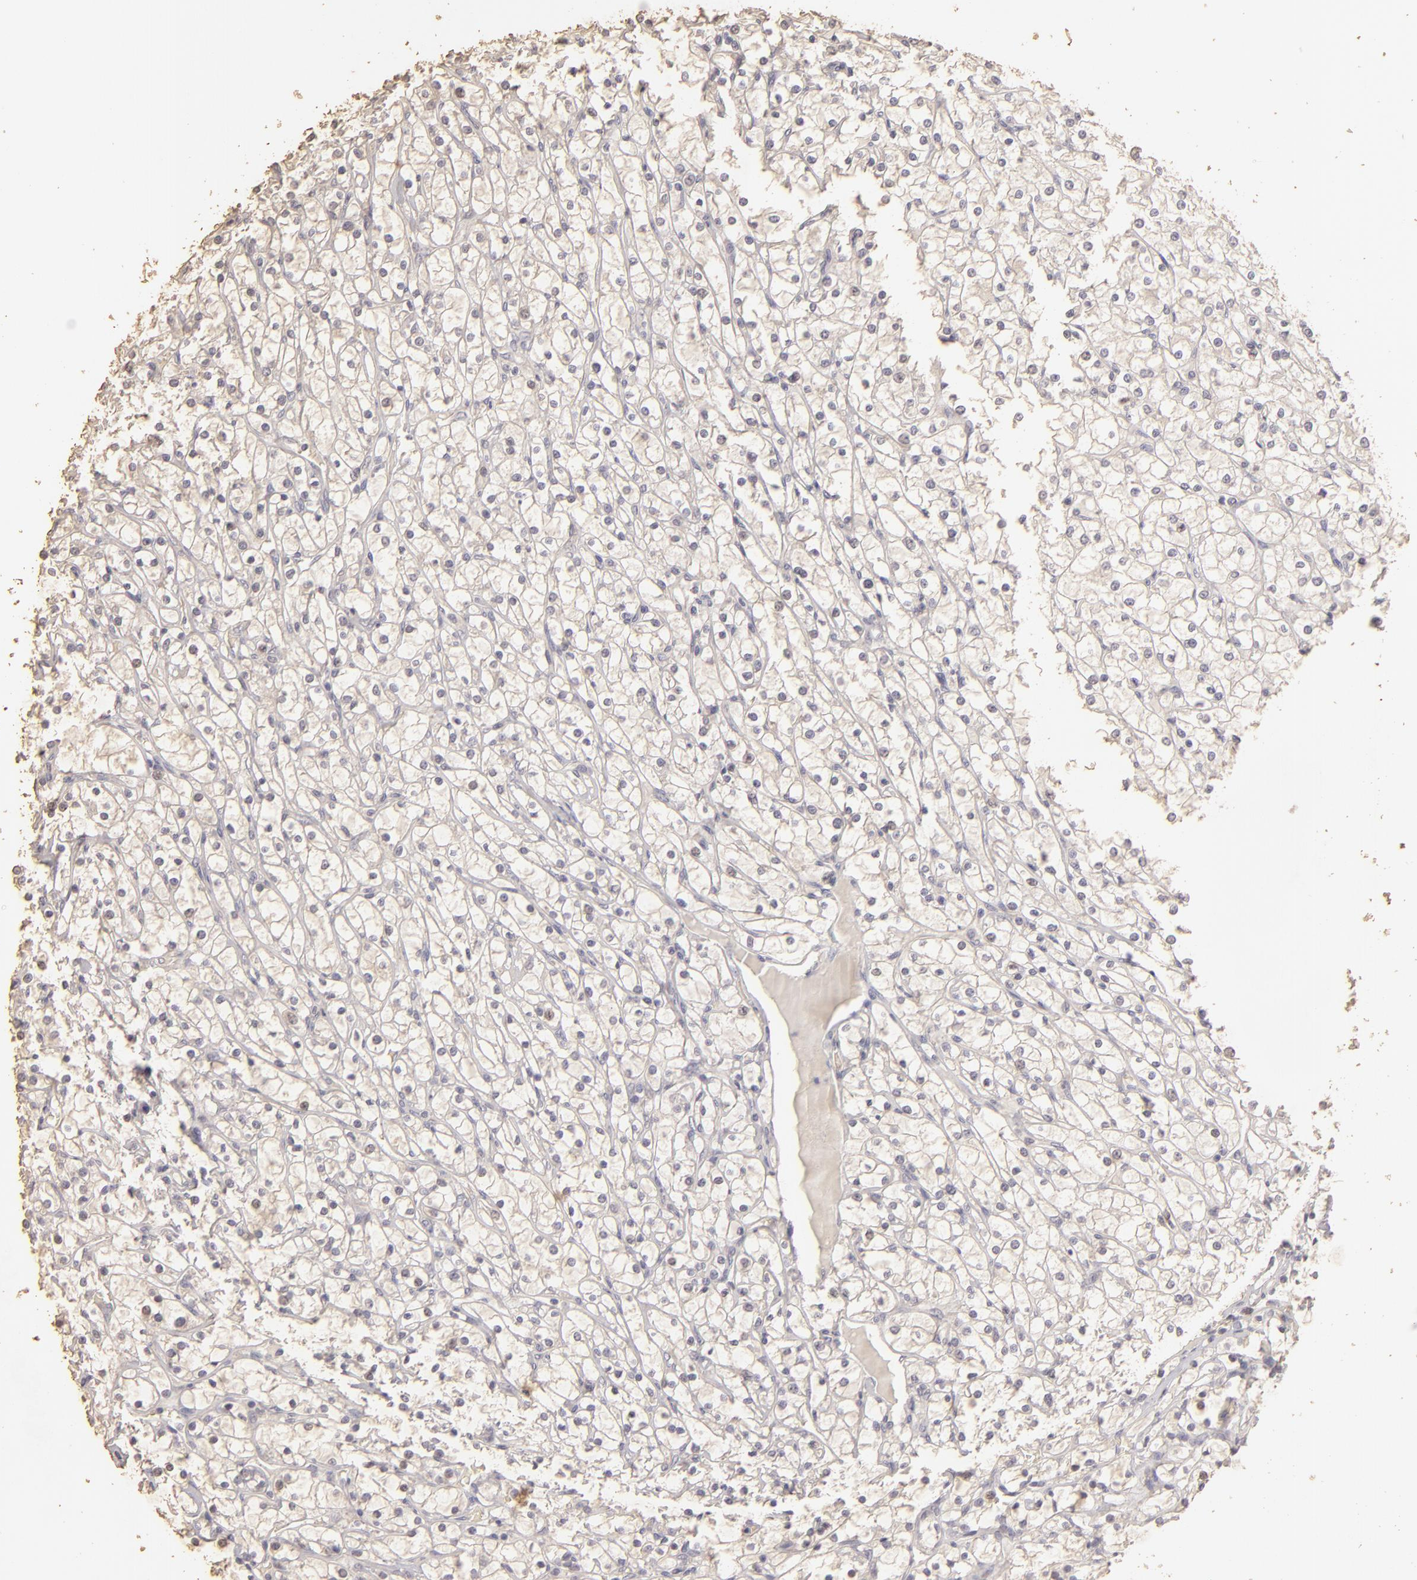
{"staining": {"intensity": "negative", "quantity": "none", "location": "none"}, "tissue": "renal cancer", "cell_type": "Tumor cells", "image_type": "cancer", "snomed": [{"axis": "morphology", "description": "Adenocarcinoma, NOS"}, {"axis": "topography", "description": "Kidney"}], "caption": "This histopathology image is of adenocarcinoma (renal) stained with immunohistochemistry (IHC) to label a protein in brown with the nuclei are counter-stained blue. There is no positivity in tumor cells. (Stains: DAB (3,3'-diaminobenzidine) immunohistochemistry (IHC) with hematoxylin counter stain, Microscopy: brightfield microscopy at high magnification).", "gene": "BCL2L13", "patient": {"sex": "female", "age": 73}}